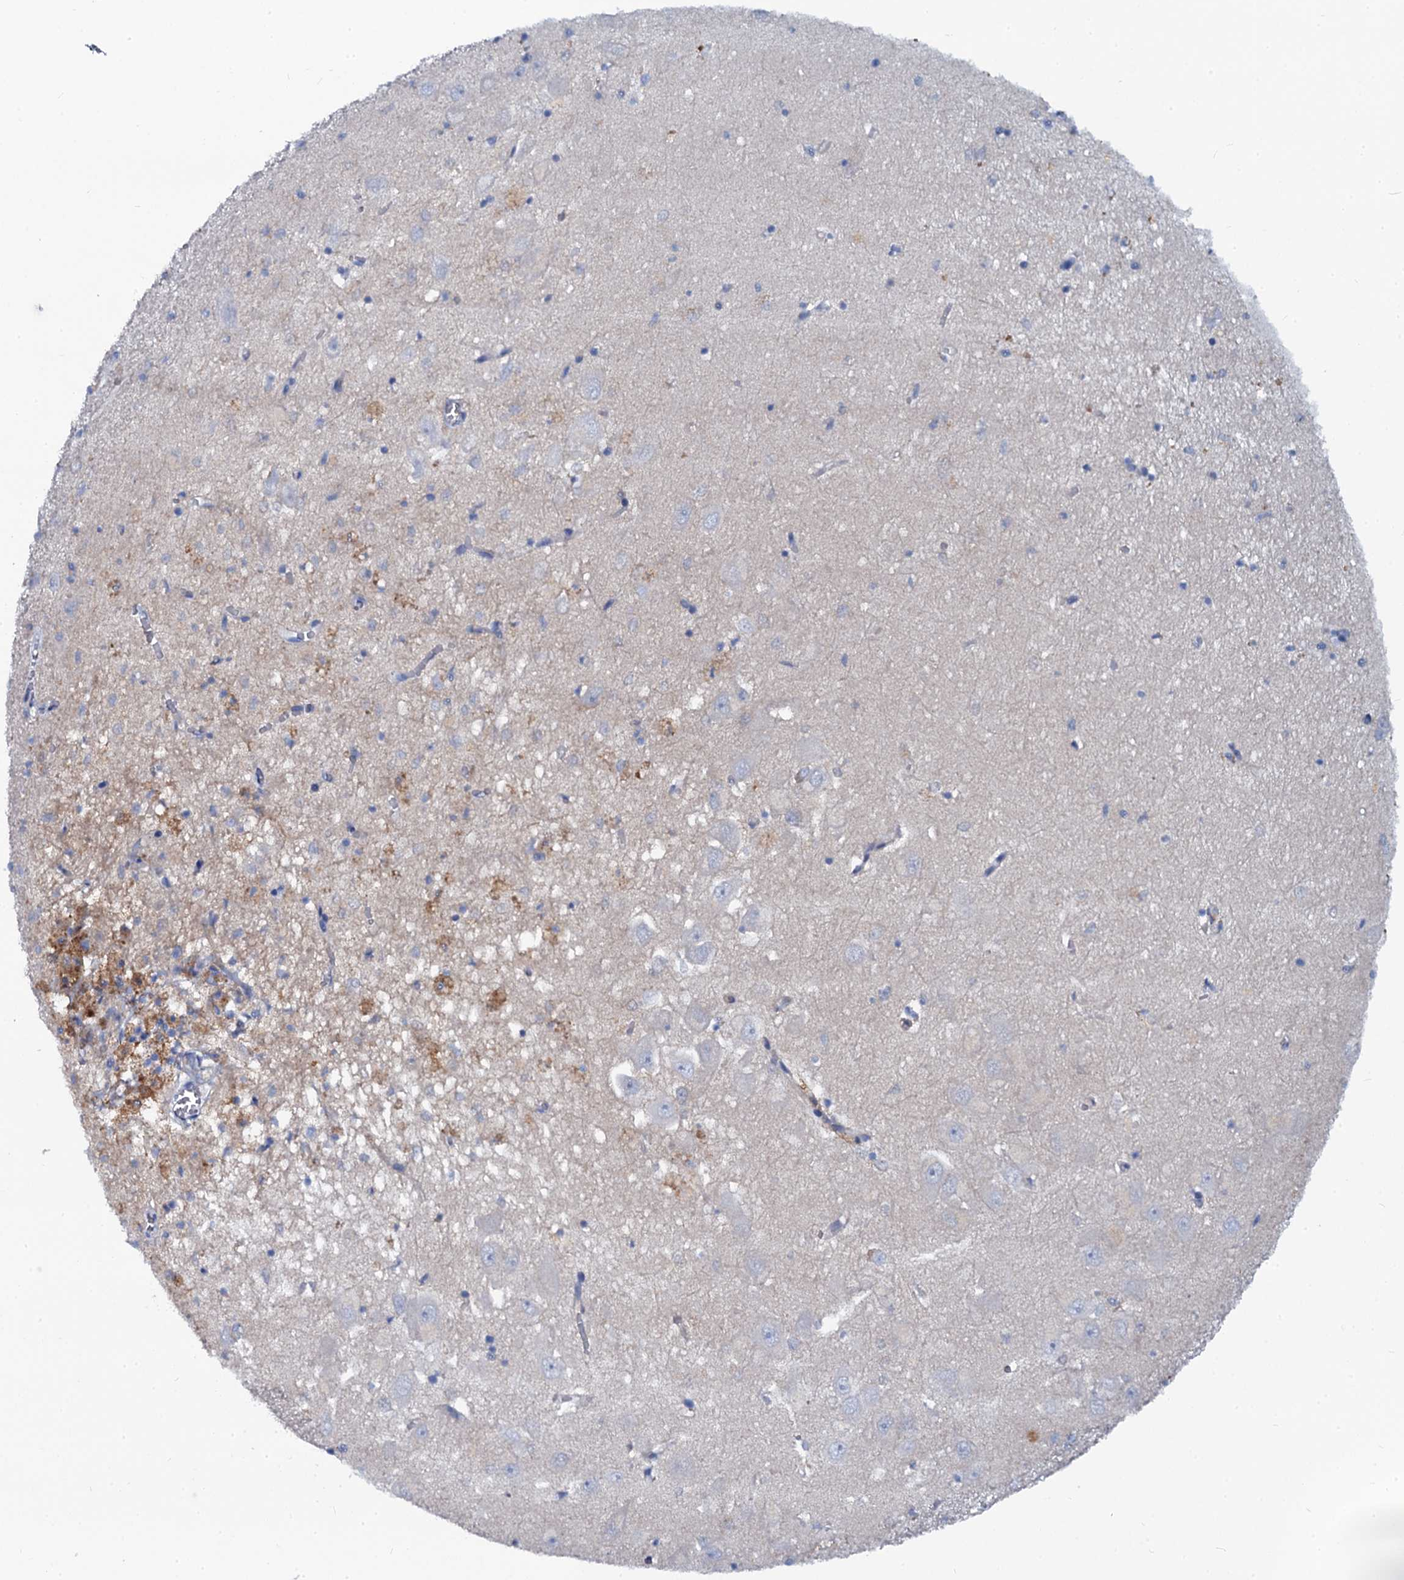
{"staining": {"intensity": "negative", "quantity": "none", "location": "none"}, "tissue": "hippocampus", "cell_type": "Glial cells", "image_type": "normal", "snomed": [{"axis": "morphology", "description": "Normal tissue, NOS"}, {"axis": "topography", "description": "Hippocampus"}], "caption": "Glial cells are negative for protein expression in normal human hippocampus. The staining is performed using DAB brown chromogen with nuclei counter-stained in using hematoxylin.", "gene": "OTOL1", "patient": {"sex": "female", "age": 64}}